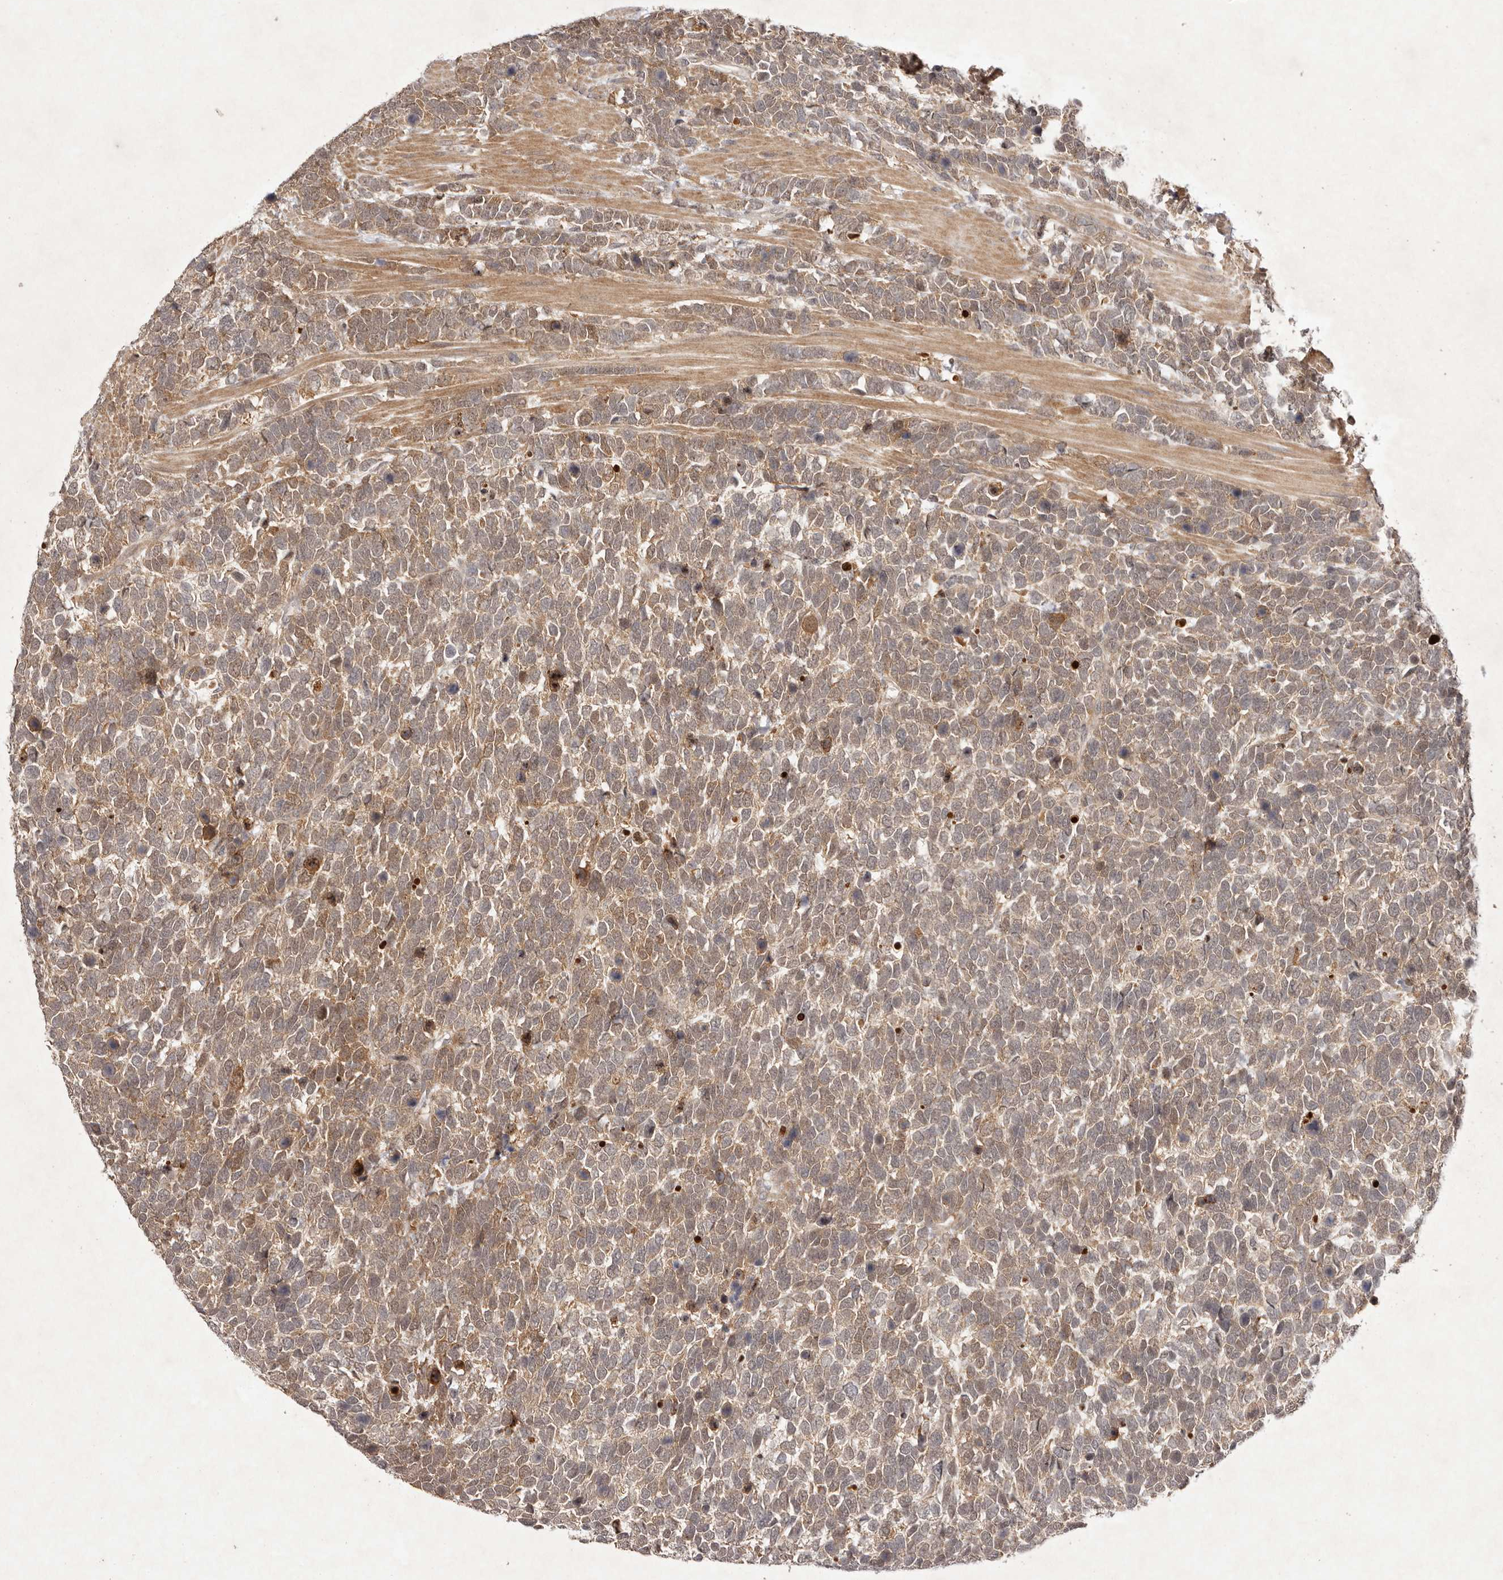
{"staining": {"intensity": "moderate", "quantity": ">75%", "location": "cytoplasmic/membranous,nuclear"}, "tissue": "urothelial cancer", "cell_type": "Tumor cells", "image_type": "cancer", "snomed": [{"axis": "morphology", "description": "Urothelial carcinoma, High grade"}, {"axis": "topography", "description": "Urinary bladder"}], "caption": "Immunohistochemical staining of human urothelial cancer exhibits medium levels of moderate cytoplasmic/membranous and nuclear expression in about >75% of tumor cells.", "gene": "BUD31", "patient": {"sex": "female", "age": 82}}